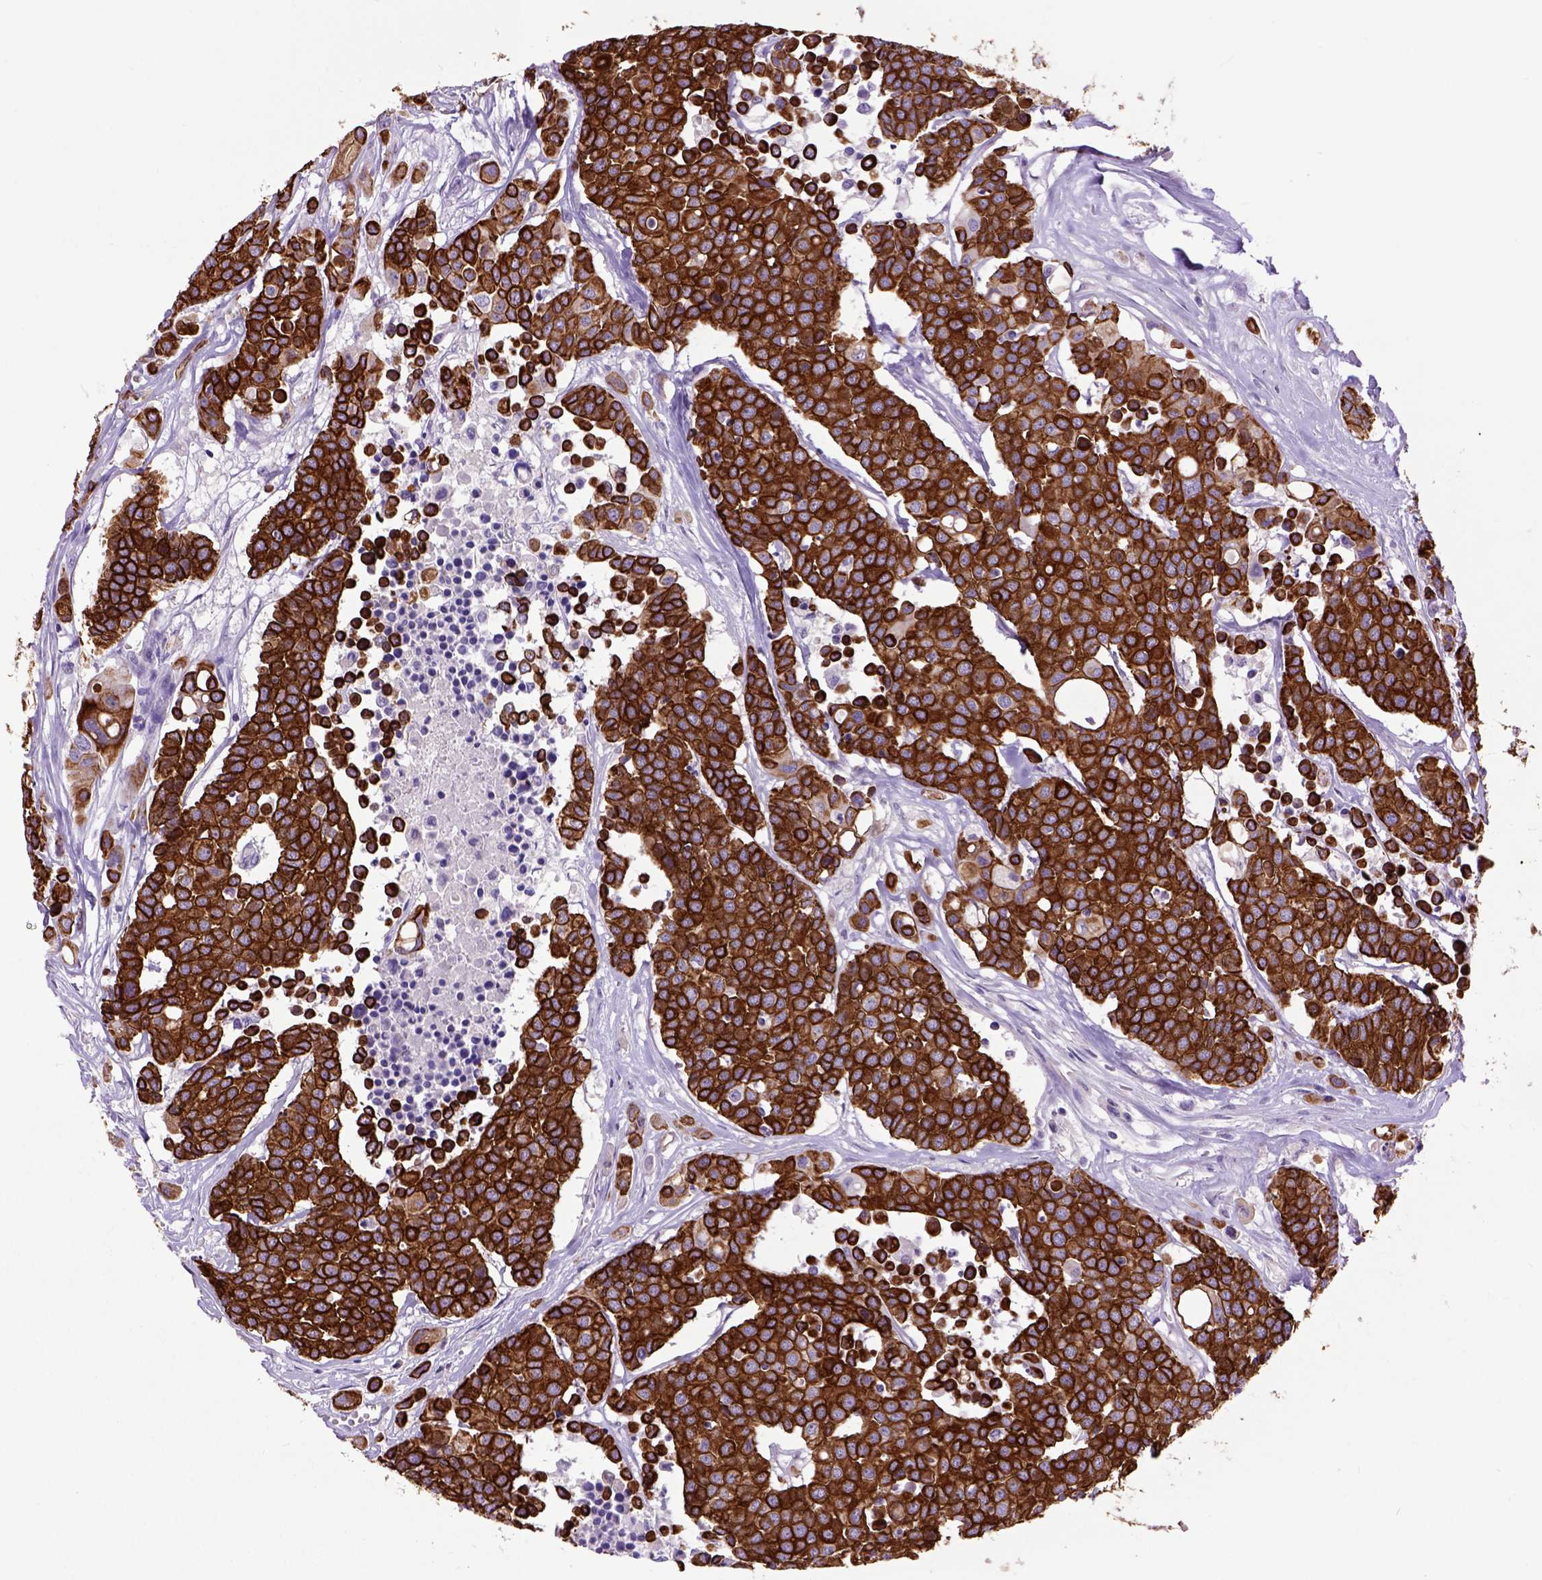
{"staining": {"intensity": "strong", "quantity": ">75%", "location": "cytoplasmic/membranous"}, "tissue": "carcinoid", "cell_type": "Tumor cells", "image_type": "cancer", "snomed": [{"axis": "morphology", "description": "Carcinoid, malignant, NOS"}, {"axis": "topography", "description": "Colon"}], "caption": "Immunohistochemical staining of carcinoid reveals high levels of strong cytoplasmic/membranous protein staining in about >75% of tumor cells.", "gene": "RAB25", "patient": {"sex": "male", "age": 81}}